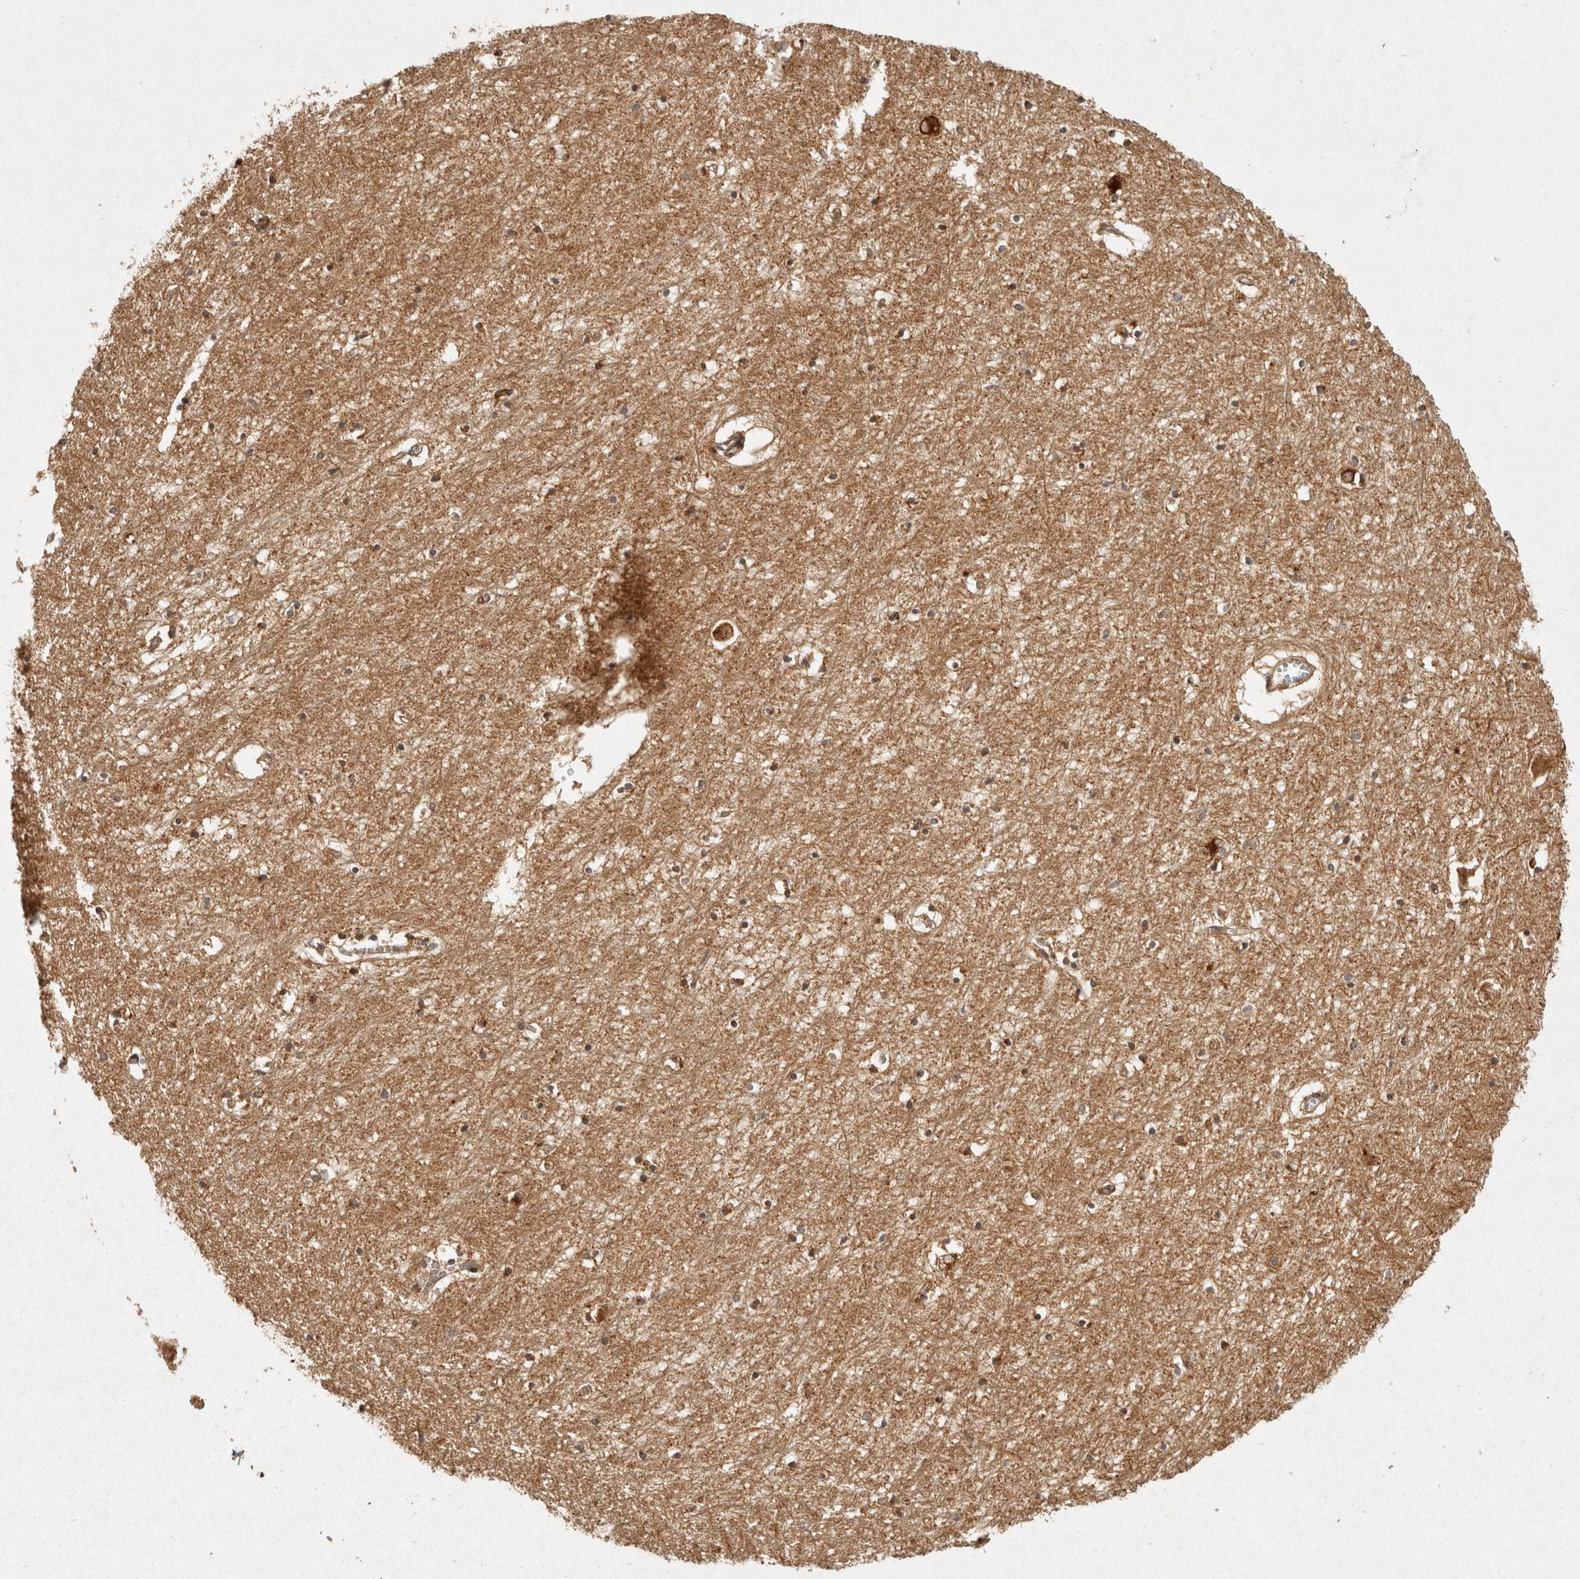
{"staining": {"intensity": "moderate", "quantity": "25%-75%", "location": "cytoplasmic/membranous"}, "tissue": "hippocampus", "cell_type": "Glial cells", "image_type": "normal", "snomed": [{"axis": "morphology", "description": "Normal tissue, NOS"}, {"axis": "topography", "description": "Hippocampus"}], "caption": "Benign hippocampus shows moderate cytoplasmic/membranous expression in approximately 25%-75% of glial cells, visualized by immunohistochemistry. (Brightfield microscopy of DAB IHC at high magnification).", "gene": "CAMSAP2", "patient": {"sex": "male", "age": 70}}